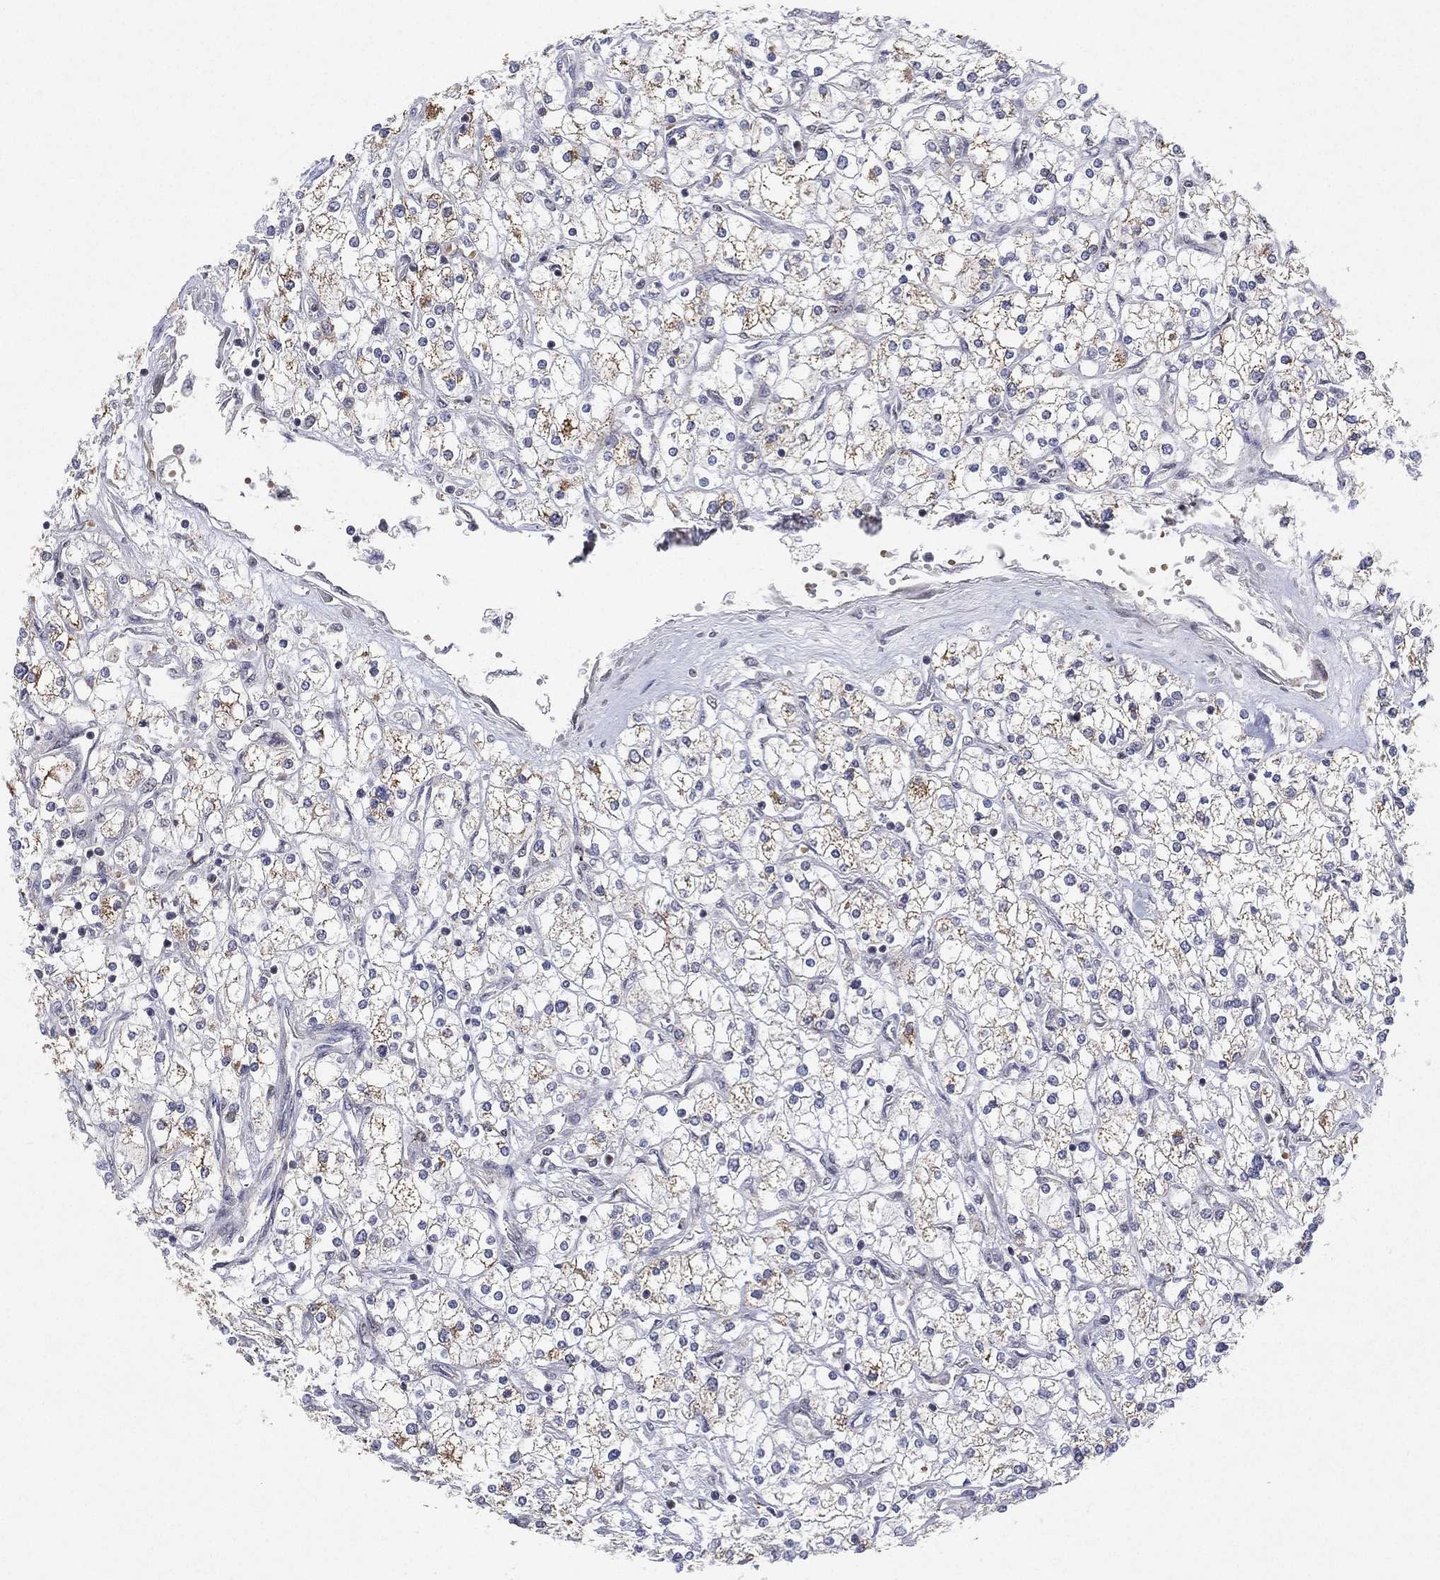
{"staining": {"intensity": "weak", "quantity": "<25%", "location": "cytoplasmic/membranous"}, "tissue": "renal cancer", "cell_type": "Tumor cells", "image_type": "cancer", "snomed": [{"axis": "morphology", "description": "Adenocarcinoma, NOS"}, {"axis": "topography", "description": "Kidney"}], "caption": "DAB (3,3'-diaminobenzidine) immunohistochemical staining of human renal adenocarcinoma reveals no significant positivity in tumor cells.", "gene": "DGCR8", "patient": {"sex": "male", "age": 80}}